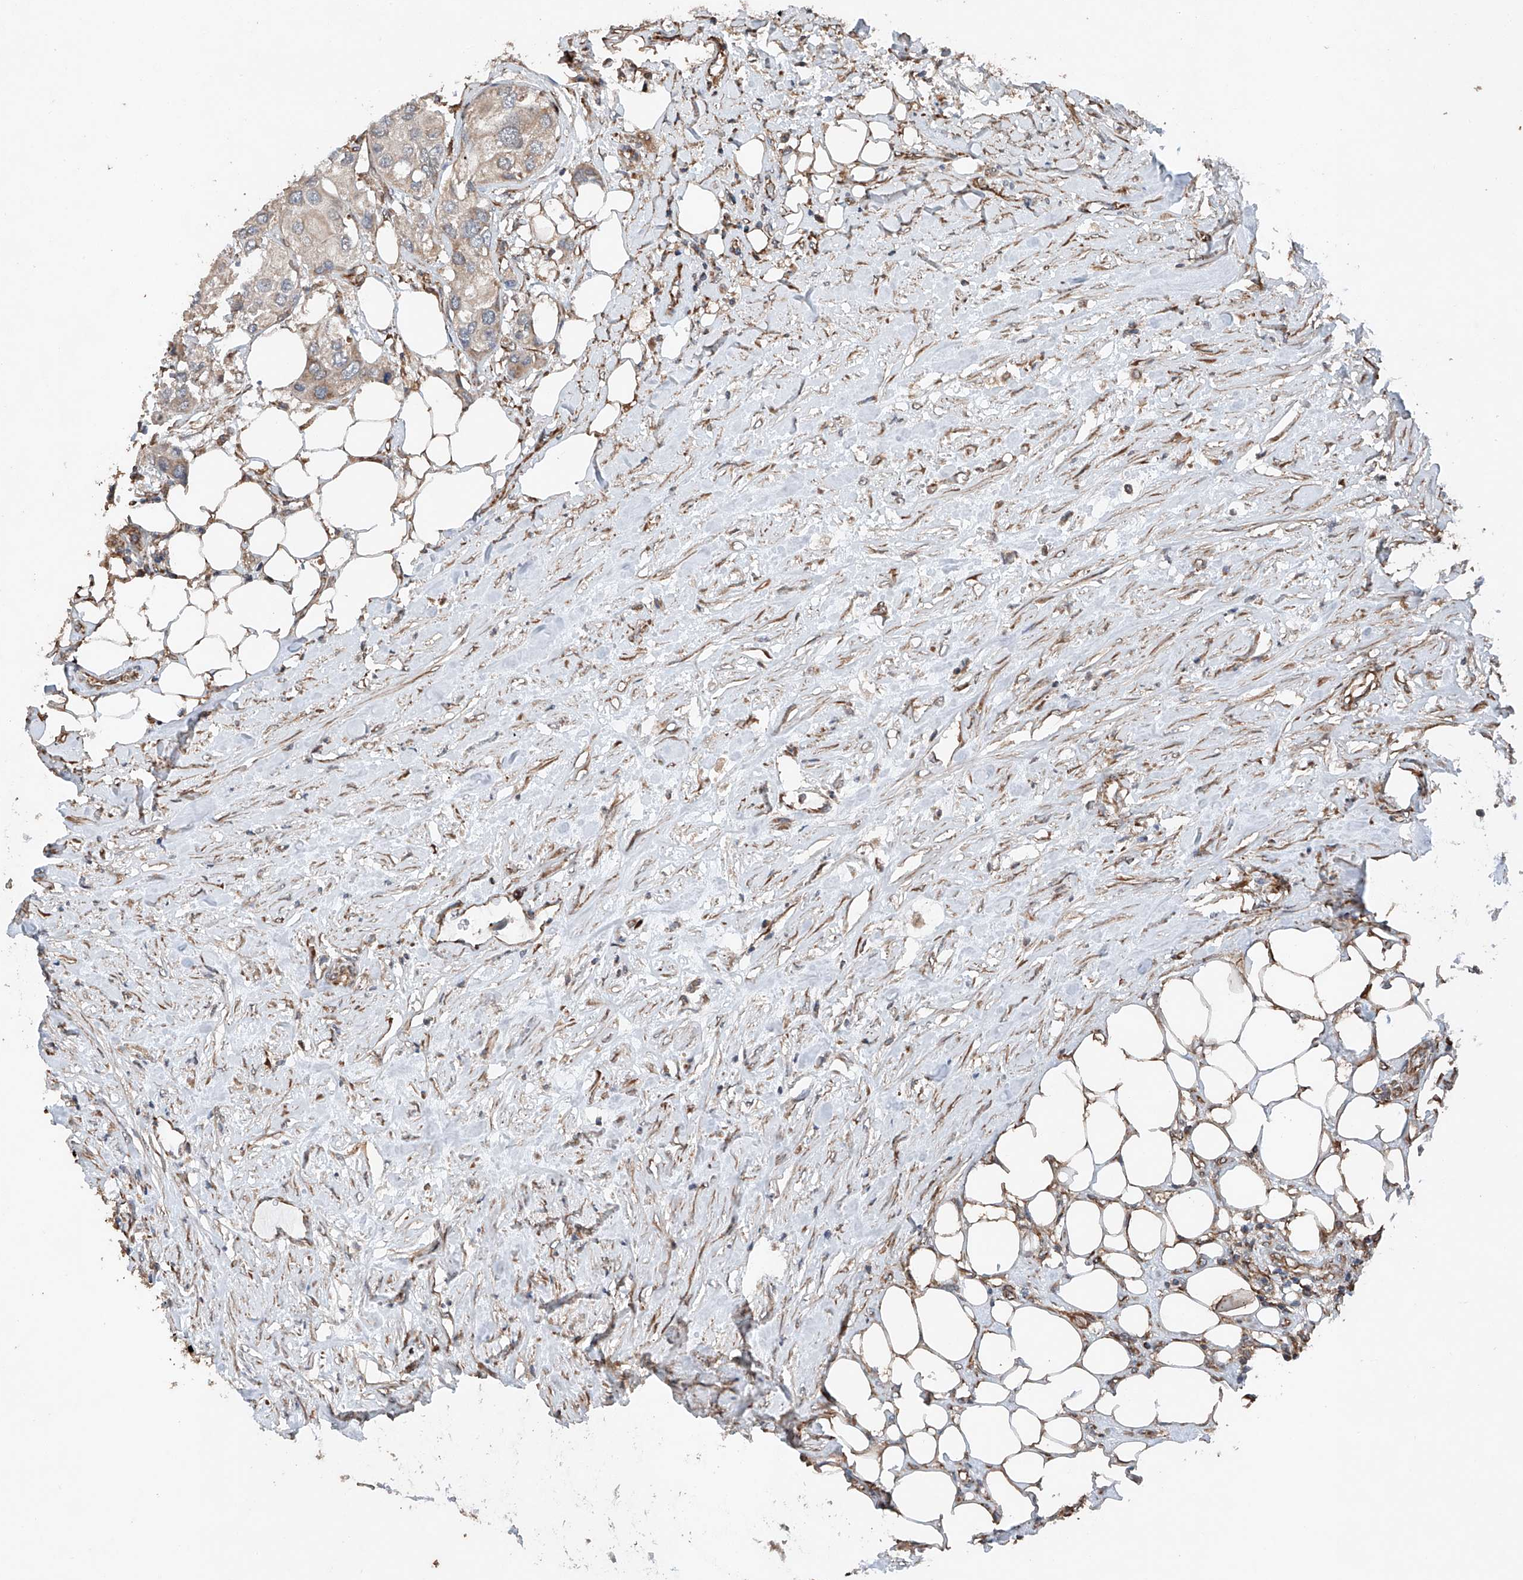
{"staining": {"intensity": "weak", "quantity": ">75%", "location": "cytoplasmic/membranous"}, "tissue": "urothelial cancer", "cell_type": "Tumor cells", "image_type": "cancer", "snomed": [{"axis": "morphology", "description": "Urothelial carcinoma, High grade"}, {"axis": "topography", "description": "Urinary bladder"}], "caption": "Protein expression analysis of urothelial cancer demonstrates weak cytoplasmic/membranous expression in approximately >75% of tumor cells.", "gene": "AP4B1", "patient": {"sex": "male", "age": 64}}